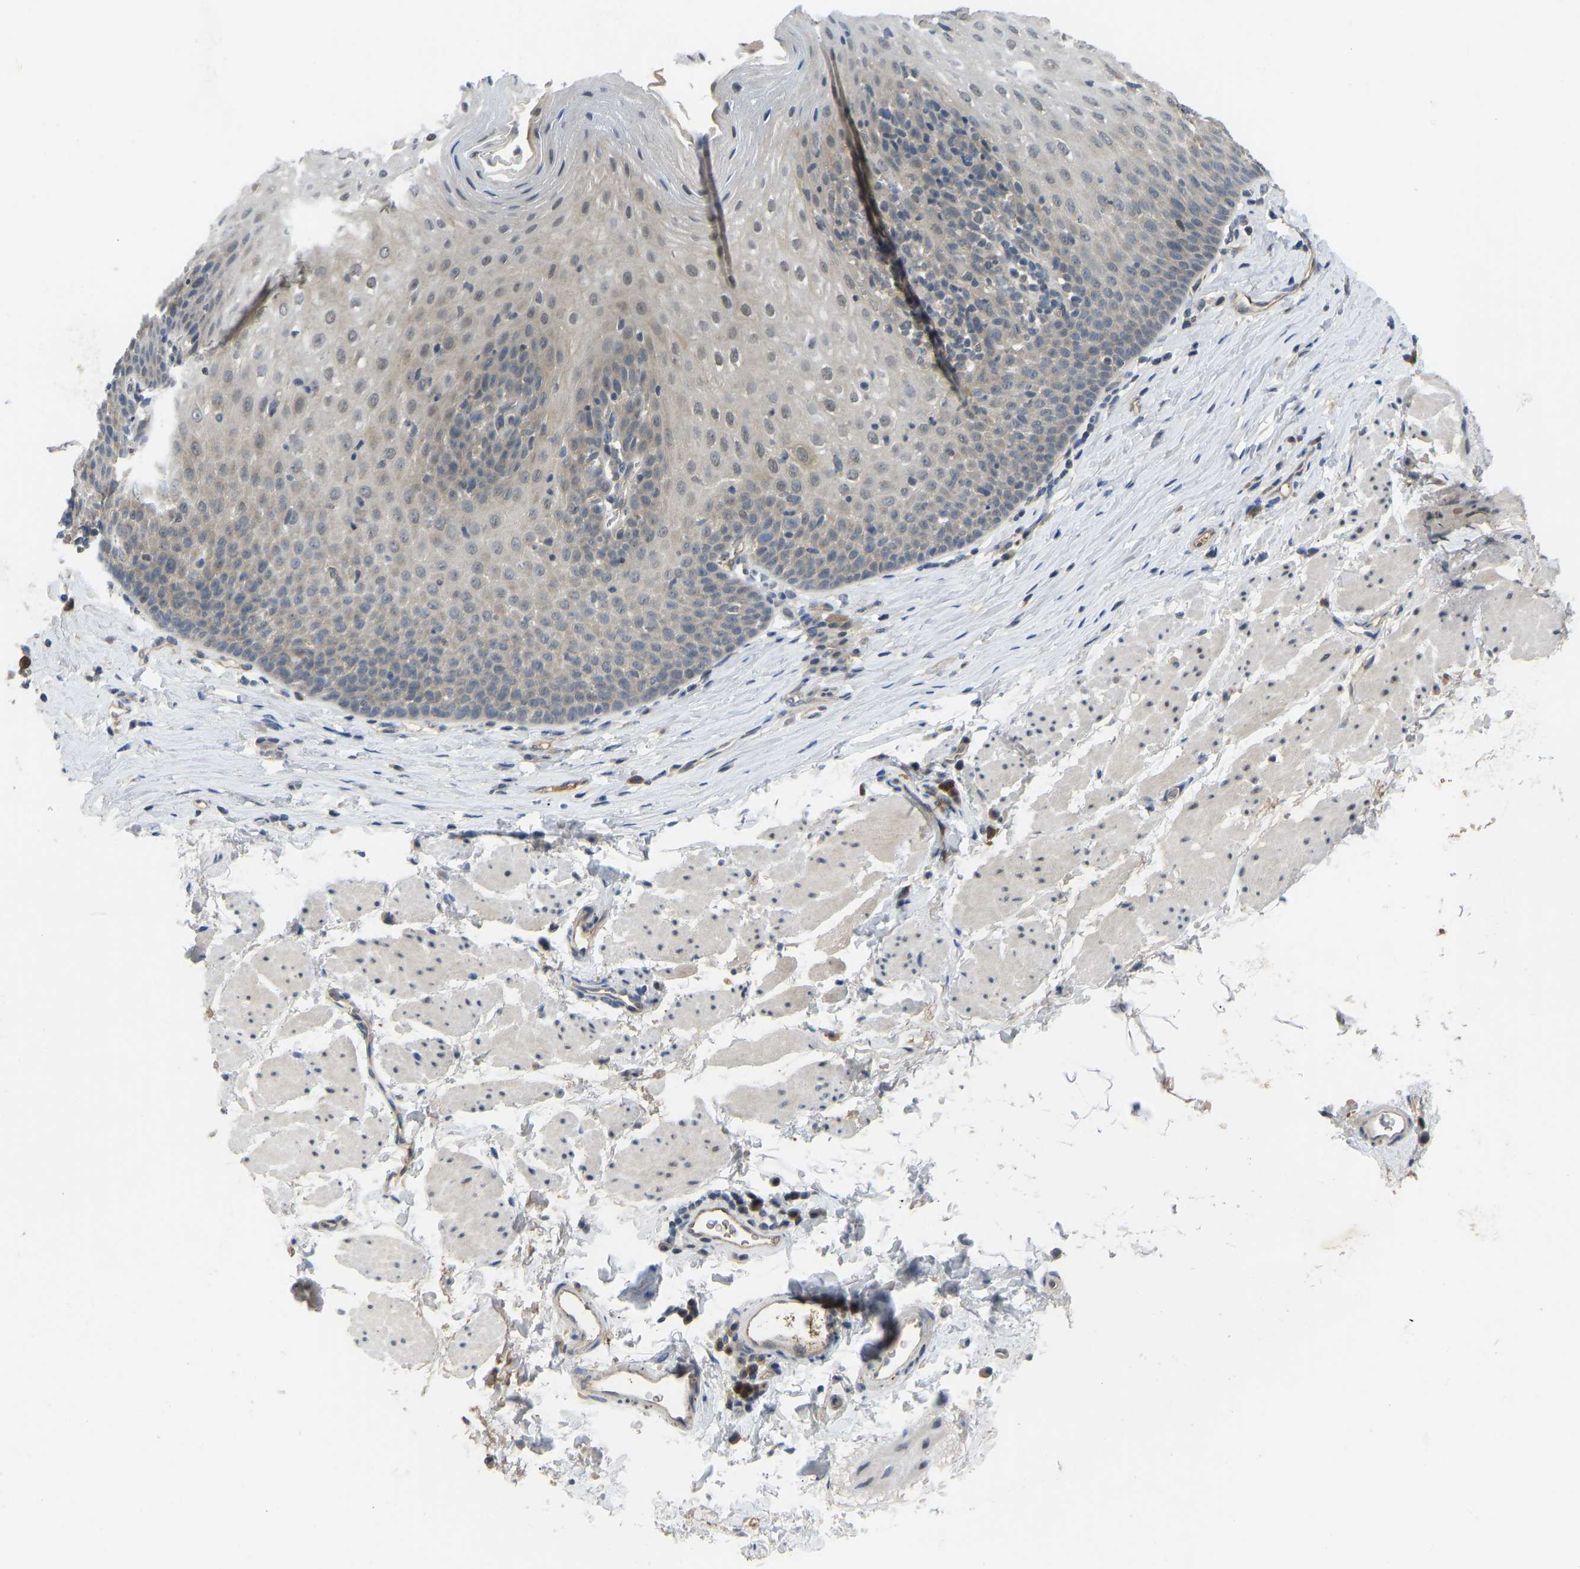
{"staining": {"intensity": "weak", "quantity": "<25%", "location": "cytoplasmic/membranous"}, "tissue": "esophagus", "cell_type": "Squamous epithelial cells", "image_type": "normal", "snomed": [{"axis": "morphology", "description": "Normal tissue, NOS"}, {"axis": "topography", "description": "Esophagus"}], "caption": "Squamous epithelial cells show no significant staining in normal esophagus. The staining was performed using DAB (3,3'-diaminobenzidine) to visualize the protein expression in brown, while the nuclei were stained in blue with hematoxylin (Magnification: 20x).", "gene": "ZNF251", "patient": {"sex": "female", "age": 61}}